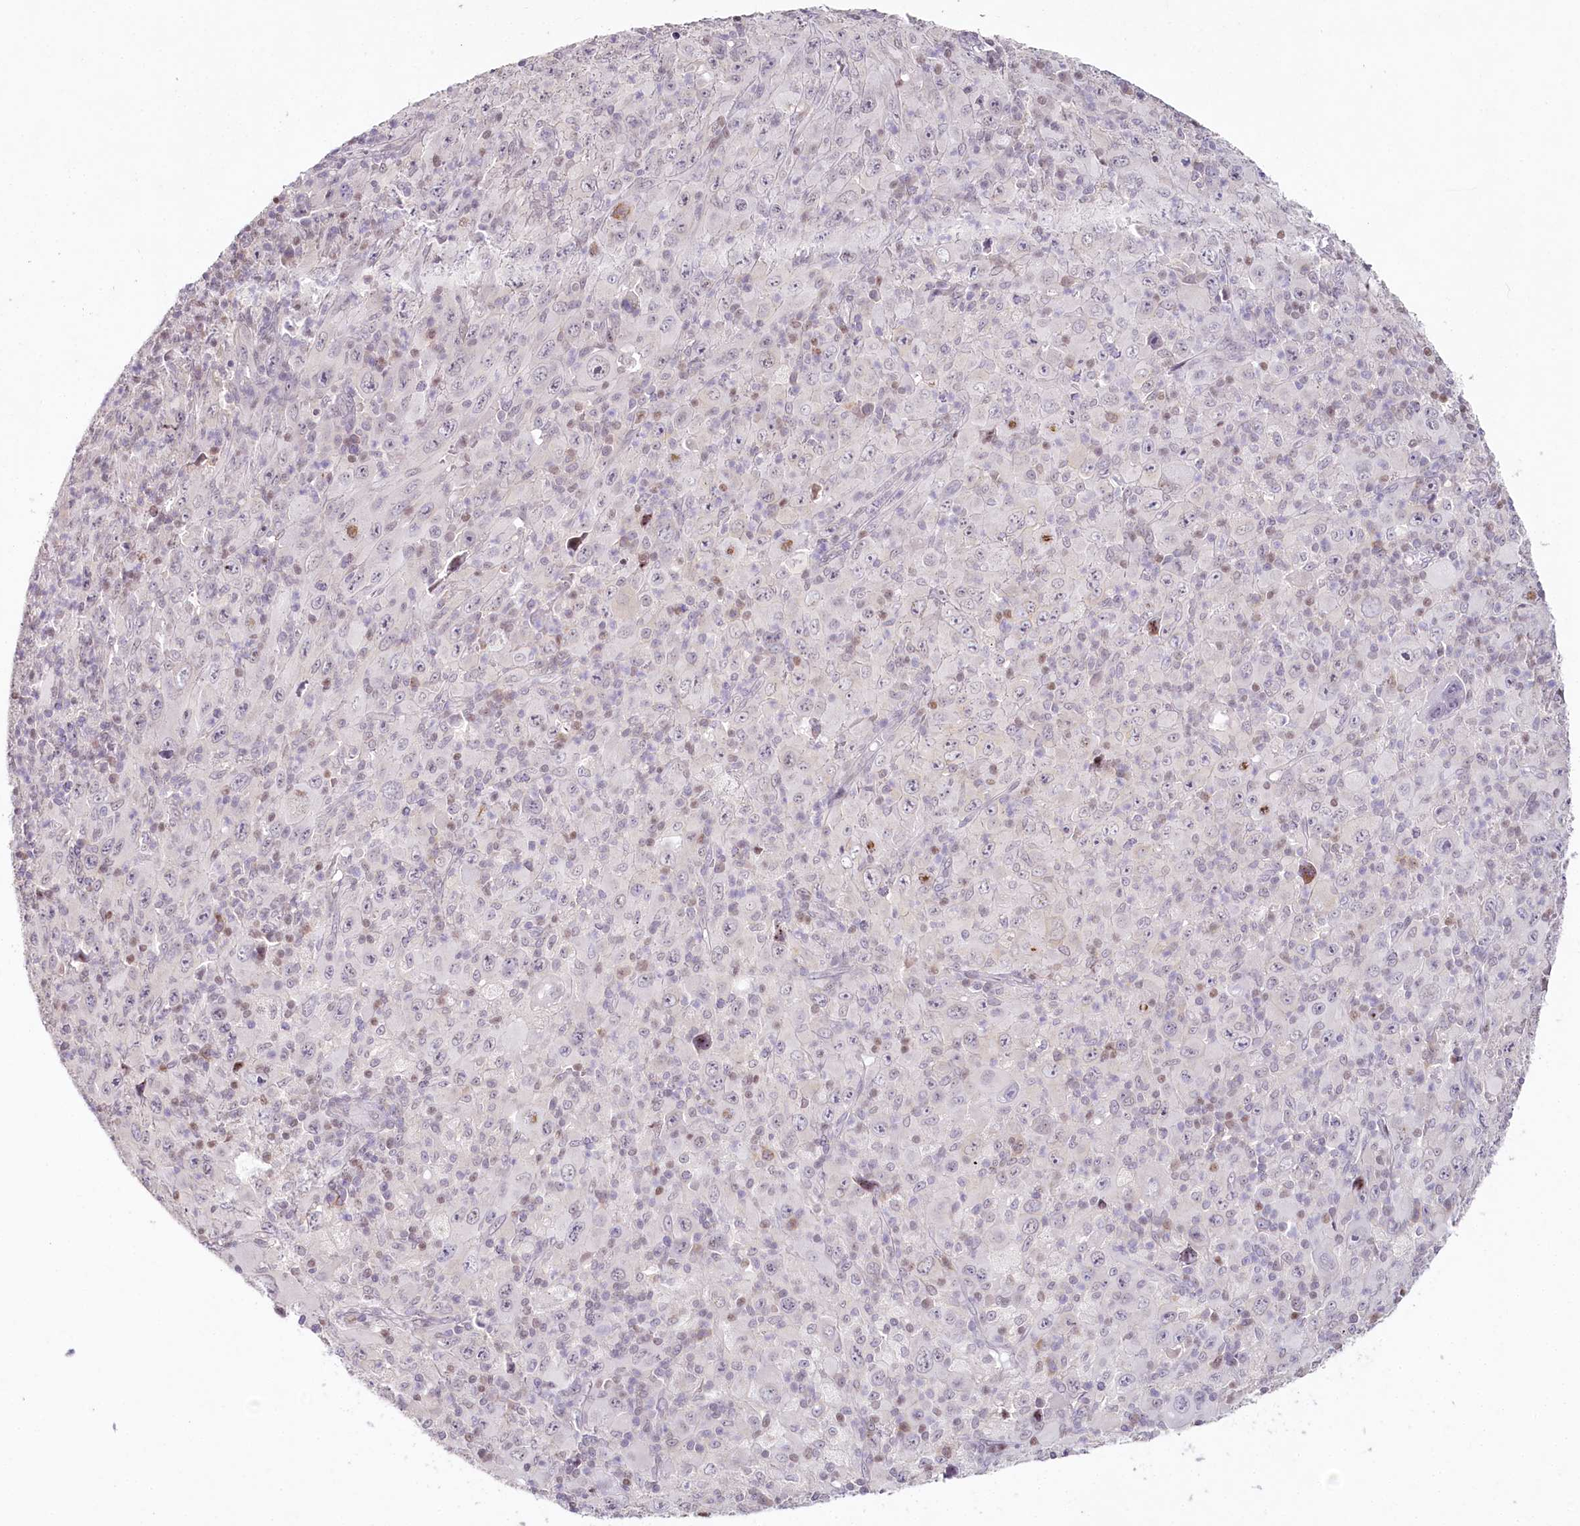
{"staining": {"intensity": "negative", "quantity": "none", "location": "none"}, "tissue": "melanoma", "cell_type": "Tumor cells", "image_type": "cancer", "snomed": [{"axis": "morphology", "description": "Malignant melanoma, Metastatic site"}, {"axis": "topography", "description": "Skin"}], "caption": "This is an immunohistochemistry photomicrograph of human malignant melanoma (metastatic site). There is no positivity in tumor cells.", "gene": "HPD", "patient": {"sex": "female", "age": 56}}